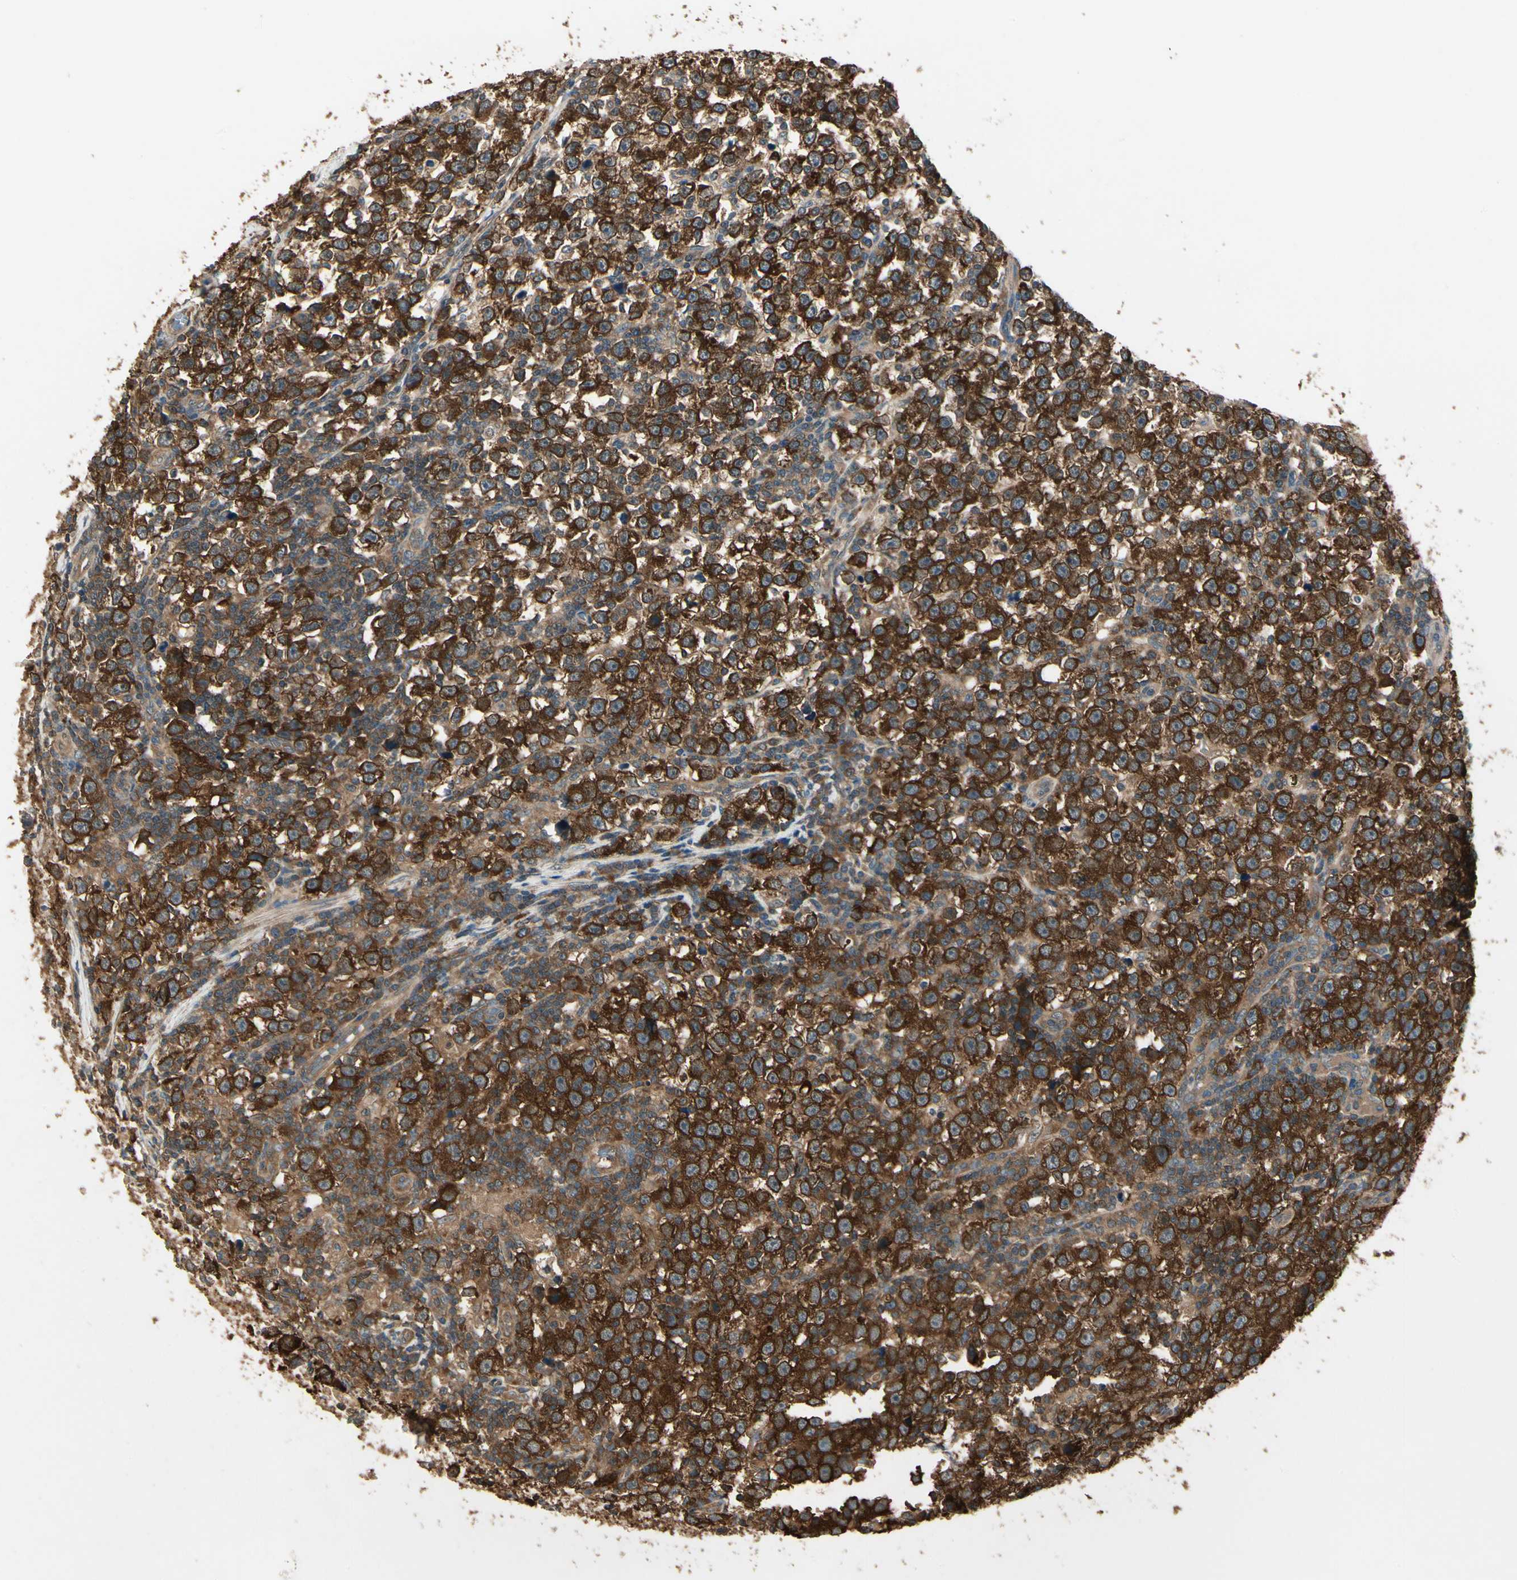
{"staining": {"intensity": "strong", "quantity": ">75%", "location": "cytoplasmic/membranous"}, "tissue": "testis cancer", "cell_type": "Tumor cells", "image_type": "cancer", "snomed": [{"axis": "morphology", "description": "Seminoma, NOS"}, {"axis": "topography", "description": "Testis"}], "caption": "Protein analysis of testis cancer (seminoma) tissue shows strong cytoplasmic/membranous staining in about >75% of tumor cells.", "gene": "CCT7", "patient": {"sex": "male", "age": 43}}